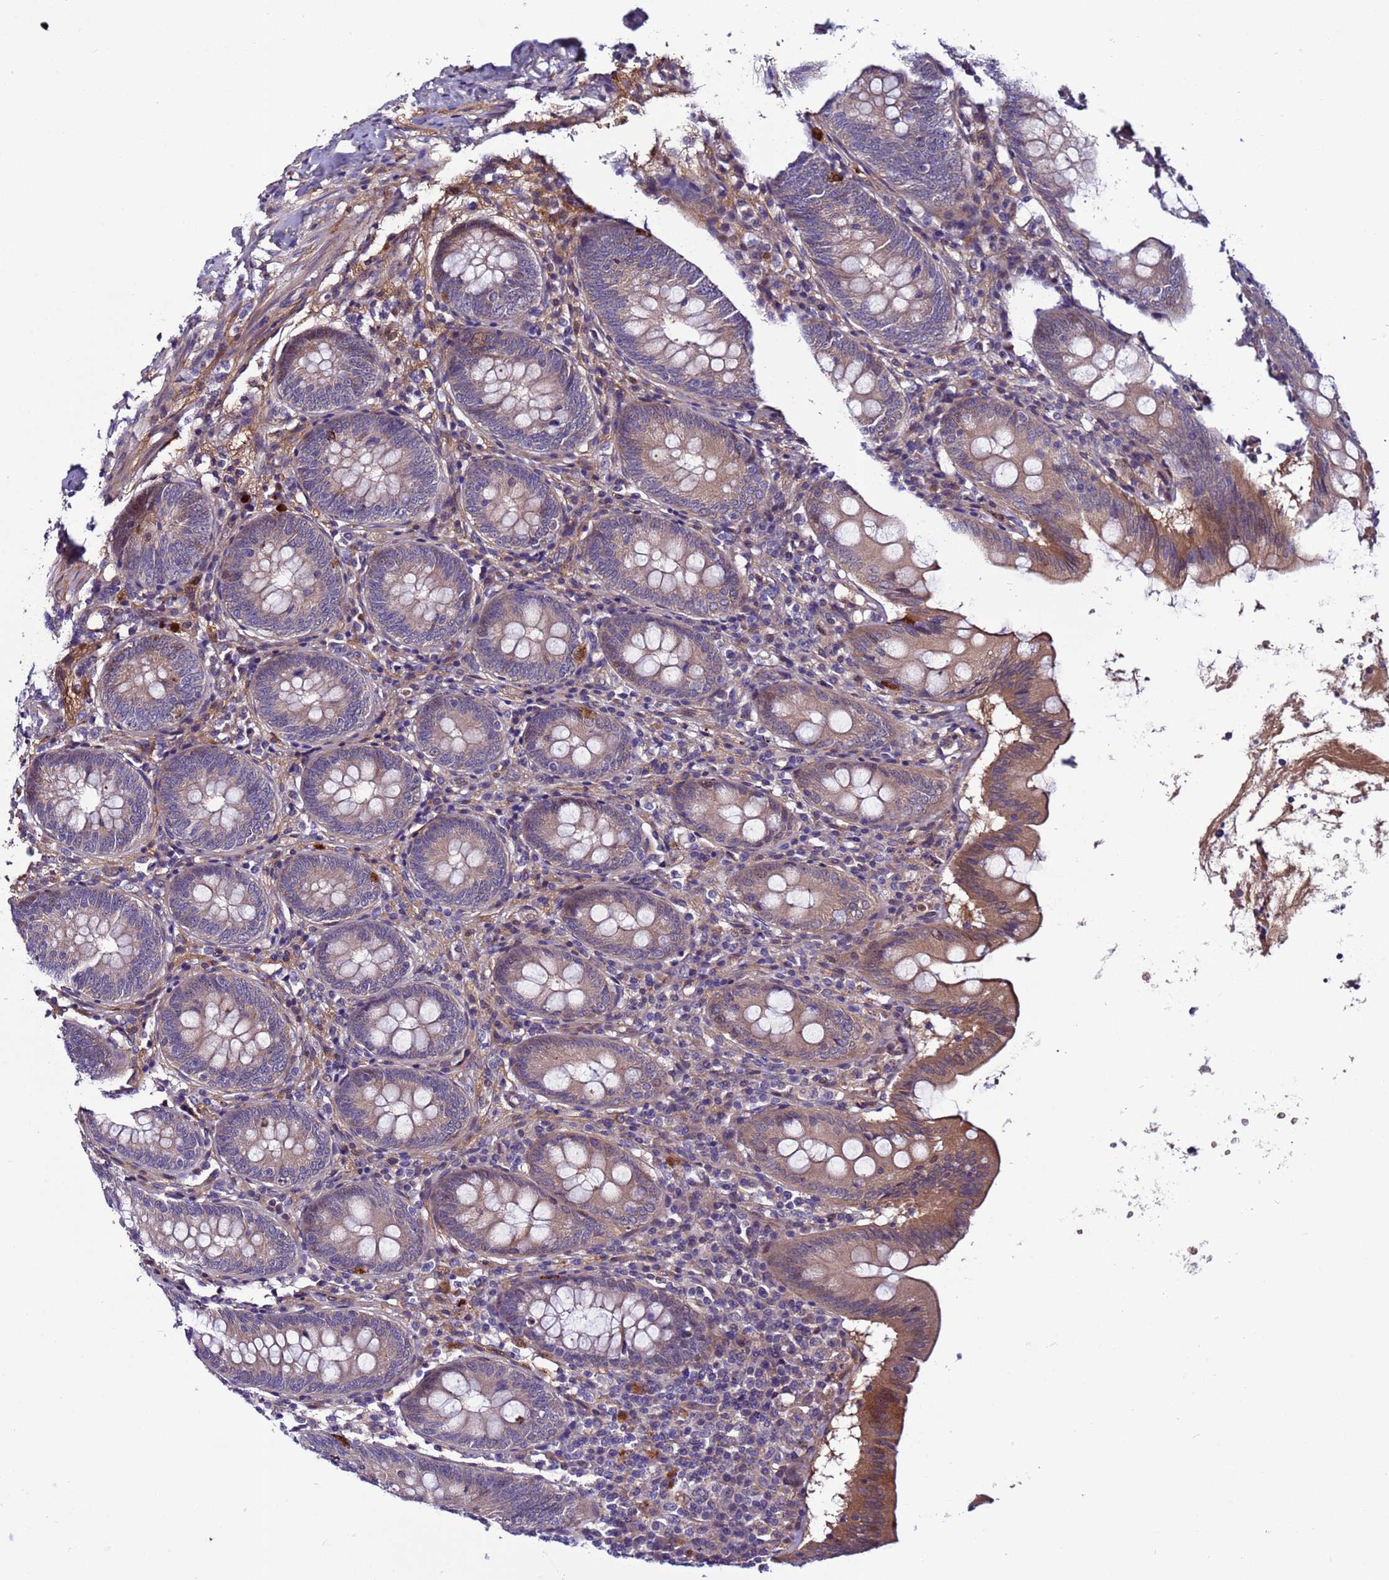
{"staining": {"intensity": "moderate", "quantity": "25%-75%", "location": "cytoplasmic/membranous"}, "tissue": "appendix", "cell_type": "Glandular cells", "image_type": "normal", "snomed": [{"axis": "morphology", "description": "Normal tissue, NOS"}, {"axis": "topography", "description": "Appendix"}], "caption": "A brown stain shows moderate cytoplasmic/membranous staining of a protein in glandular cells of benign human appendix.", "gene": "C8G", "patient": {"sex": "female", "age": 54}}